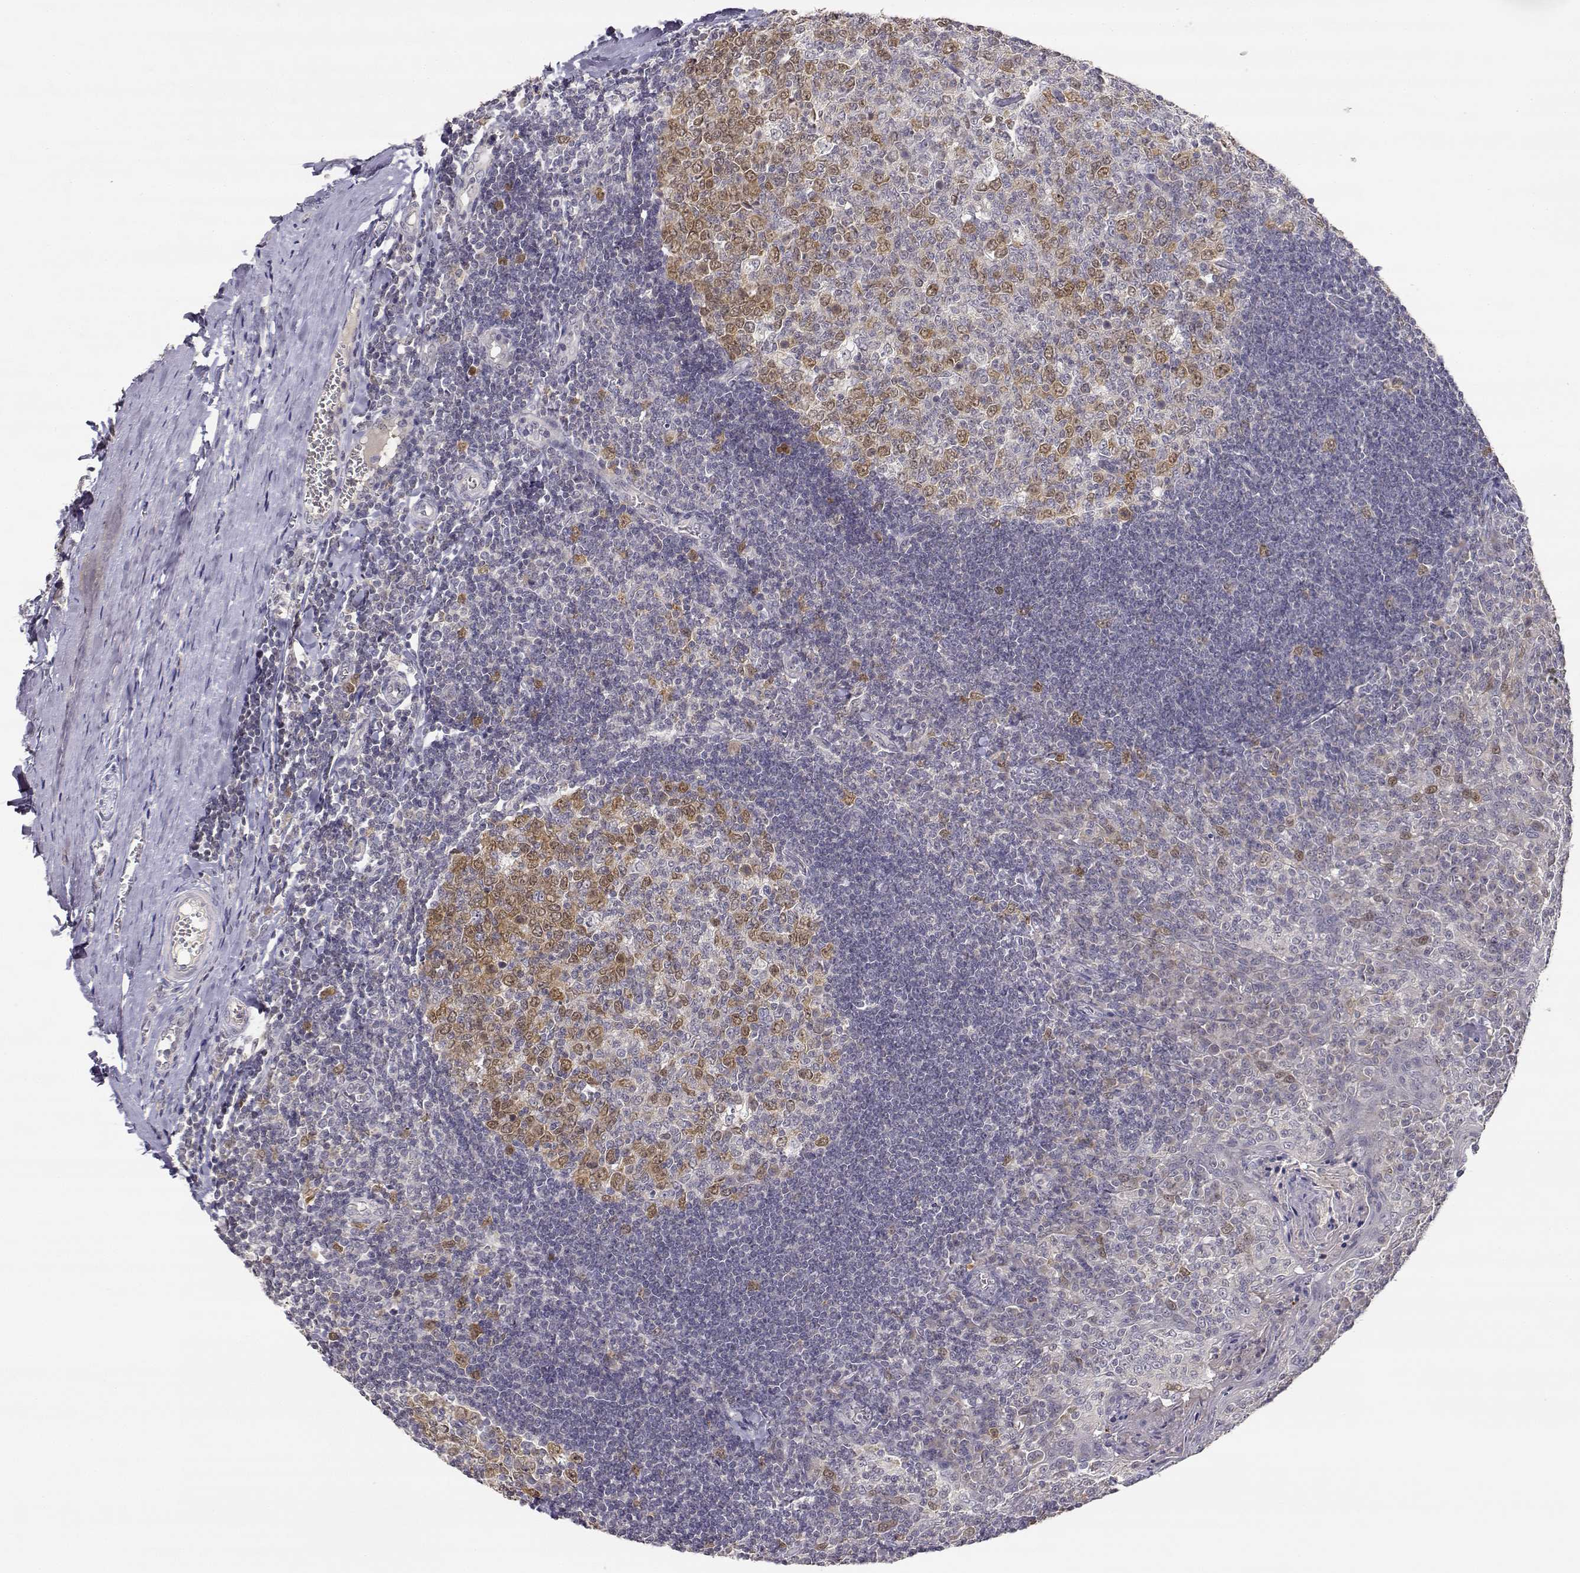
{"staining": {"intensity": "strong", "quantity": "25%-75%", "location": "cytoplasmic/membranous,nuclear"}, "tissue": "tonsil", "cell_type": "Germinal center cells", "image_type": "normal", "snomed": [{"axis": "morphology", "description": "Normal tissue, NOS"}, {"axis": "topography", "description": "Tonsil"}], "caption": "Immunohistochemical staining of unremarkable tonsil displays strong cytoplasmic/membranous,nuclear protein staining in approximately 25%-75% of germinal center cells. (Brightfield microscopy of DAB IHC at high magnification).", "gene": "RAD51", "patient": {"sex": "female", "age": 12}}